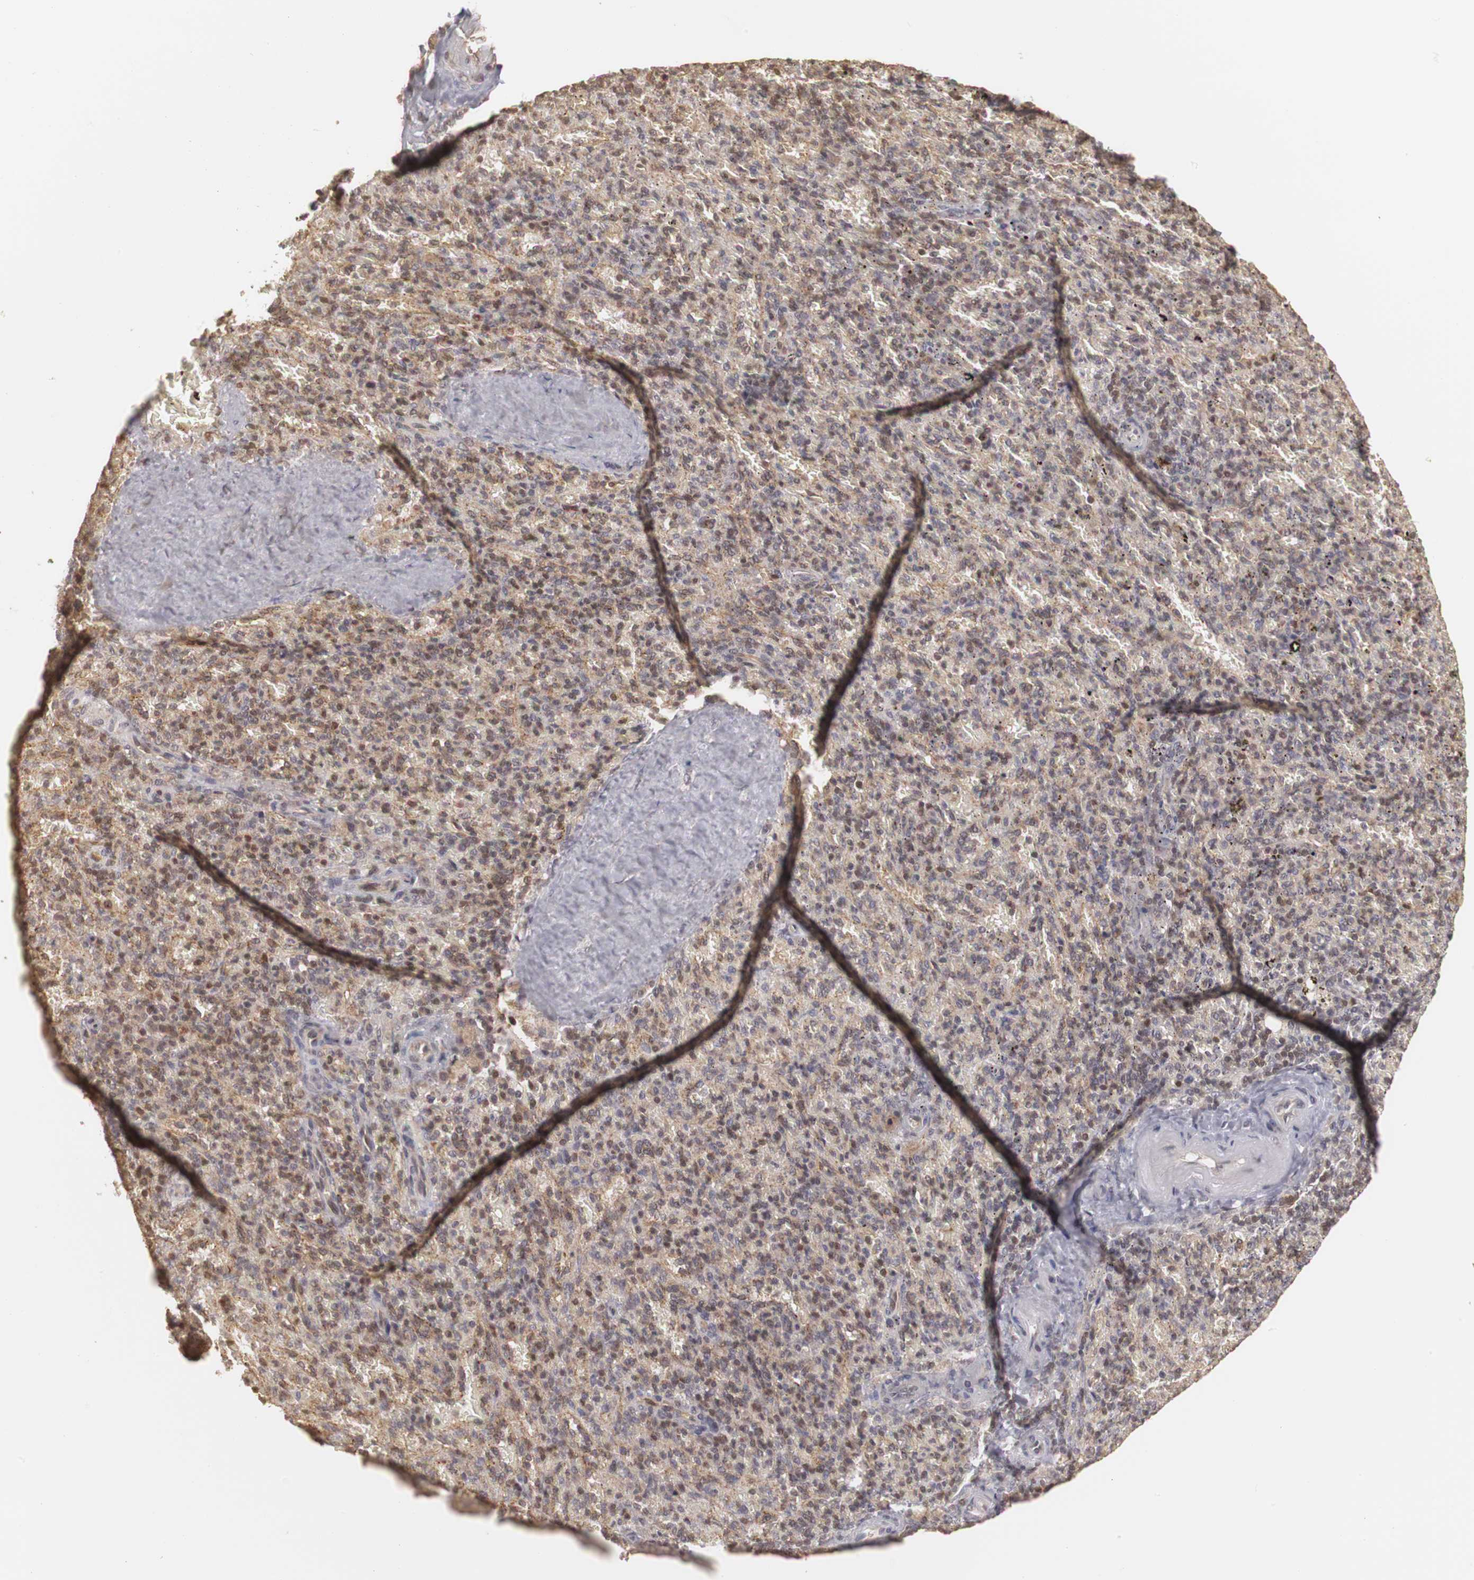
{"staining": {"intensity": "weak", "quantity": ">75%", "location": "cytoplasmic/membranous,nuclear"}, "tissue": "spleen", "cell_type": "Cells in red pulp", "image_type": "normal", "snomed": [{"axis": "morphology", "description": "Normal tissue, NOS"}, {"axis": "topography", "description": "Spleen"}], "caption": "An immunohistochemistry (IHC) histopathology image of normal tissue is shown. Protein staining in brown highlights weak cytoplasmic/membranous,nuclear positivity in spleen within cells in red pulp.", "gene": "PLEKHA1", "patient": {"sex": "female", "age": 43}}